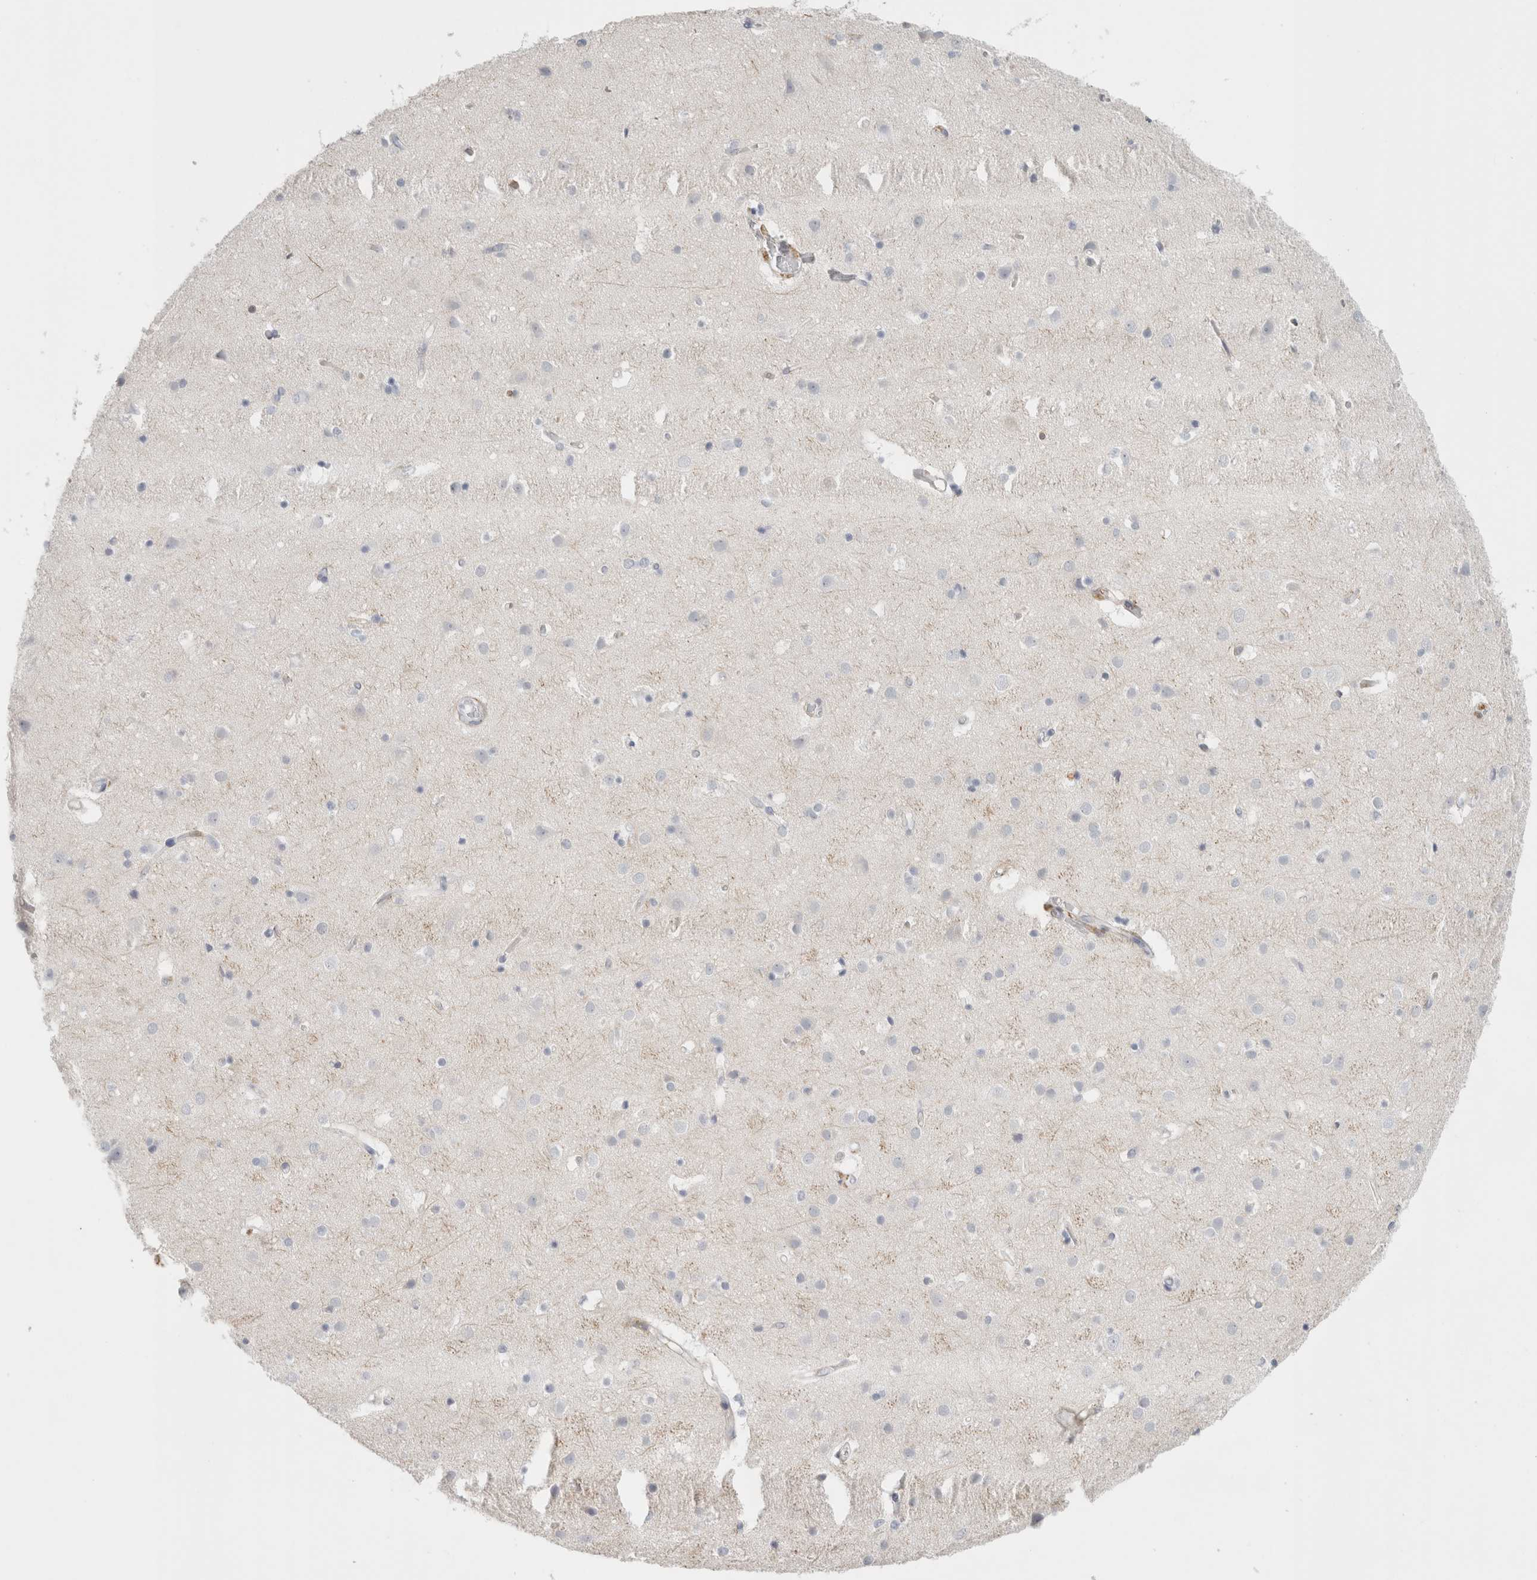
{"staining": {"intensity": "negative", "quantity": "none", "location": "none"}, "tissue": "cerebral cortex", "cell_type": "Endothelial cells", "image_type": "normal", "snomed": [{"axis": "morphology", "description": "Normal tissue, NOS"}, {"axis": "topography", "description": "Cerebral cortex"}], "caption": "Immunohistochemical staining of benign human cerebral cortex demonstrates no significant expression in endothelial cells.", "gene": "P2RY2", "patient": {"sex": "male", "age": 54}}